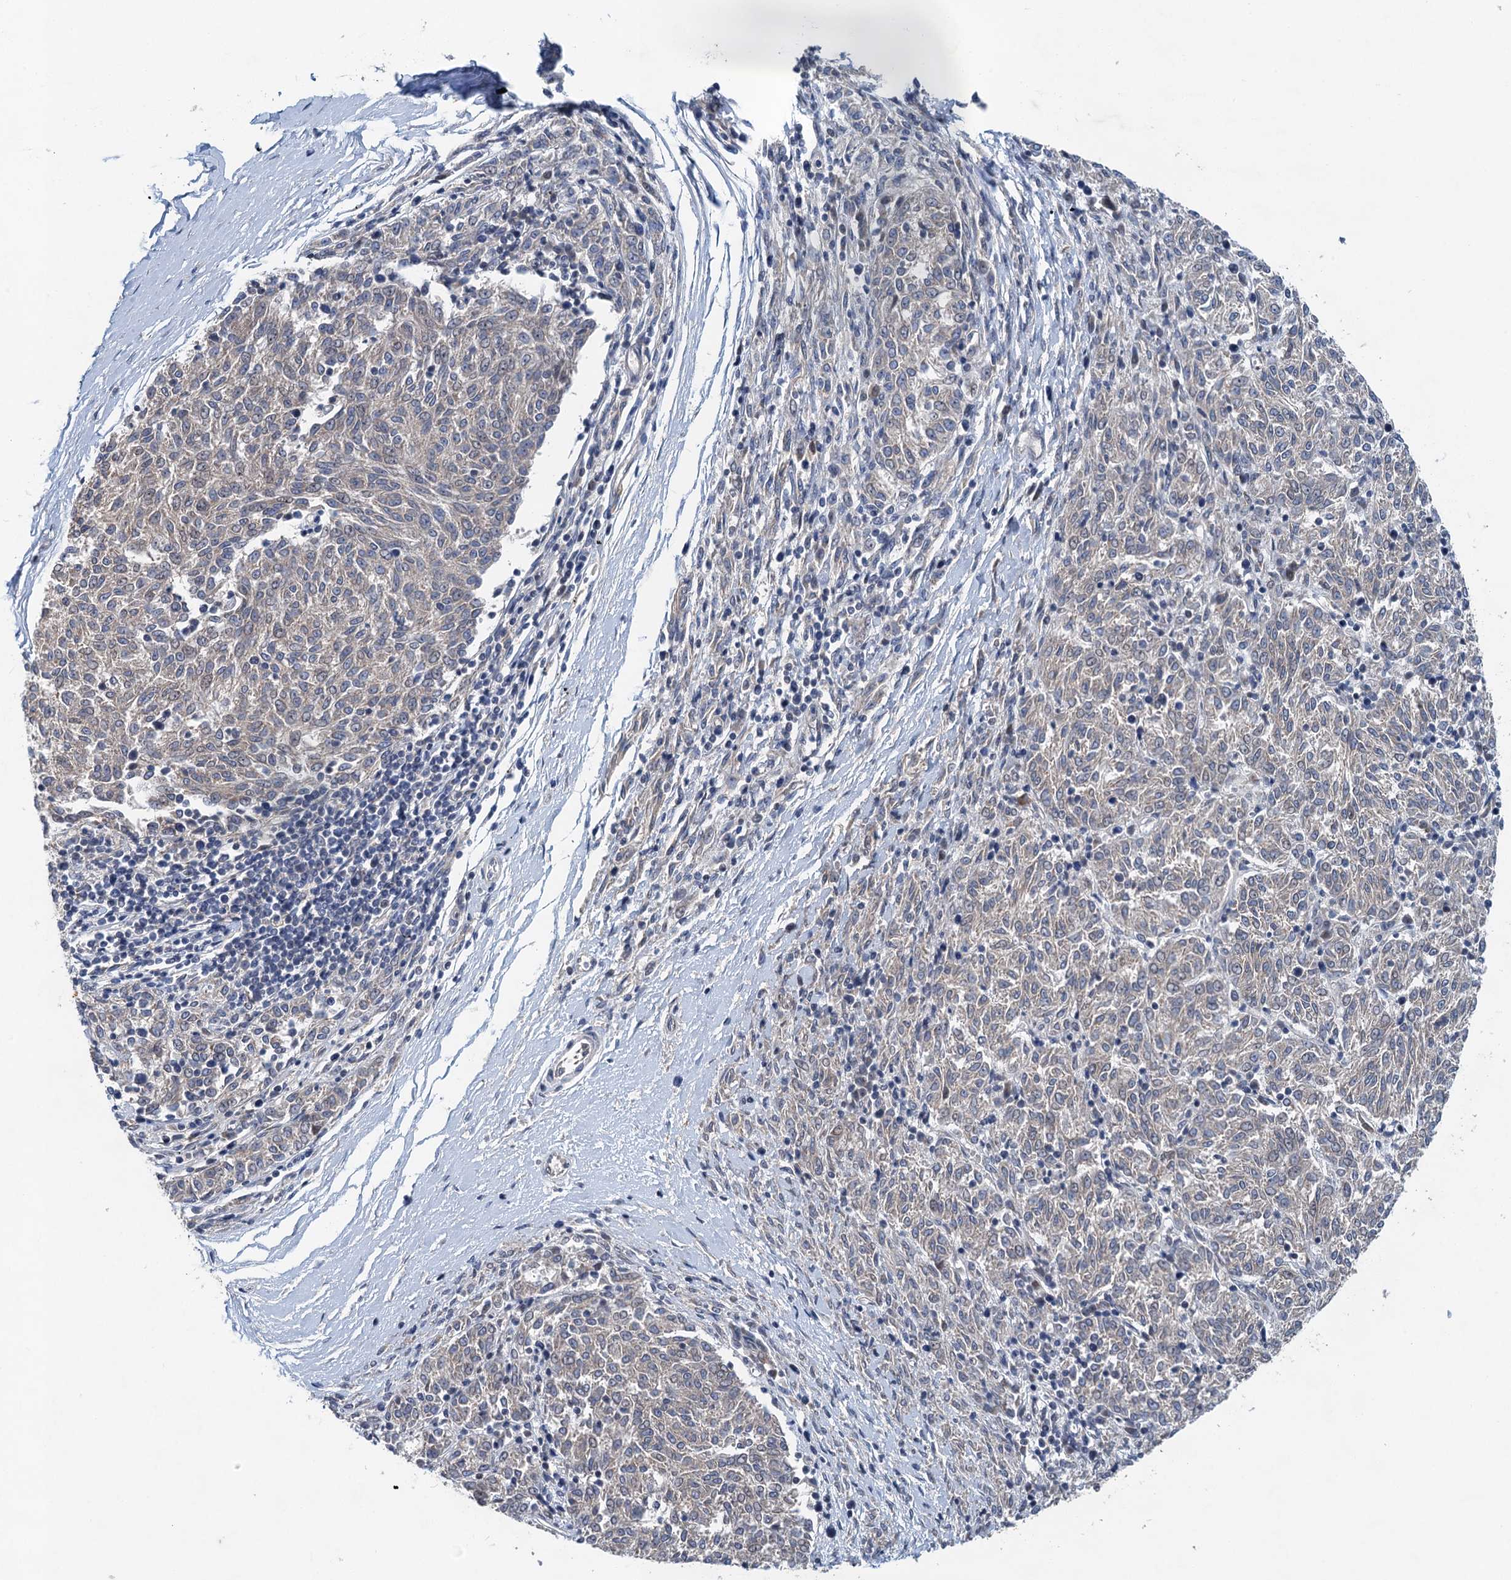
{"staining": {"intensity": "weak", "quantity": "25%-75%", "location": "cytoplasmic/membranous"}, "tissue": "melanoma", "cell_type": "Tumor cells", "image_type": "cancer", "snomed": [{"axis": "morphology", "description": "Malignant melanoma, NOS"}, {"axis": "topography", "description": "Skin"}], "caption": "Melanoma stained for a protein (brown) shows weak cytoplasmic/membranous positive expression in approximately 25%-75% of tumor cells.", "gene": "NBEA", "patient": {"sex": "female", "age": 72}}